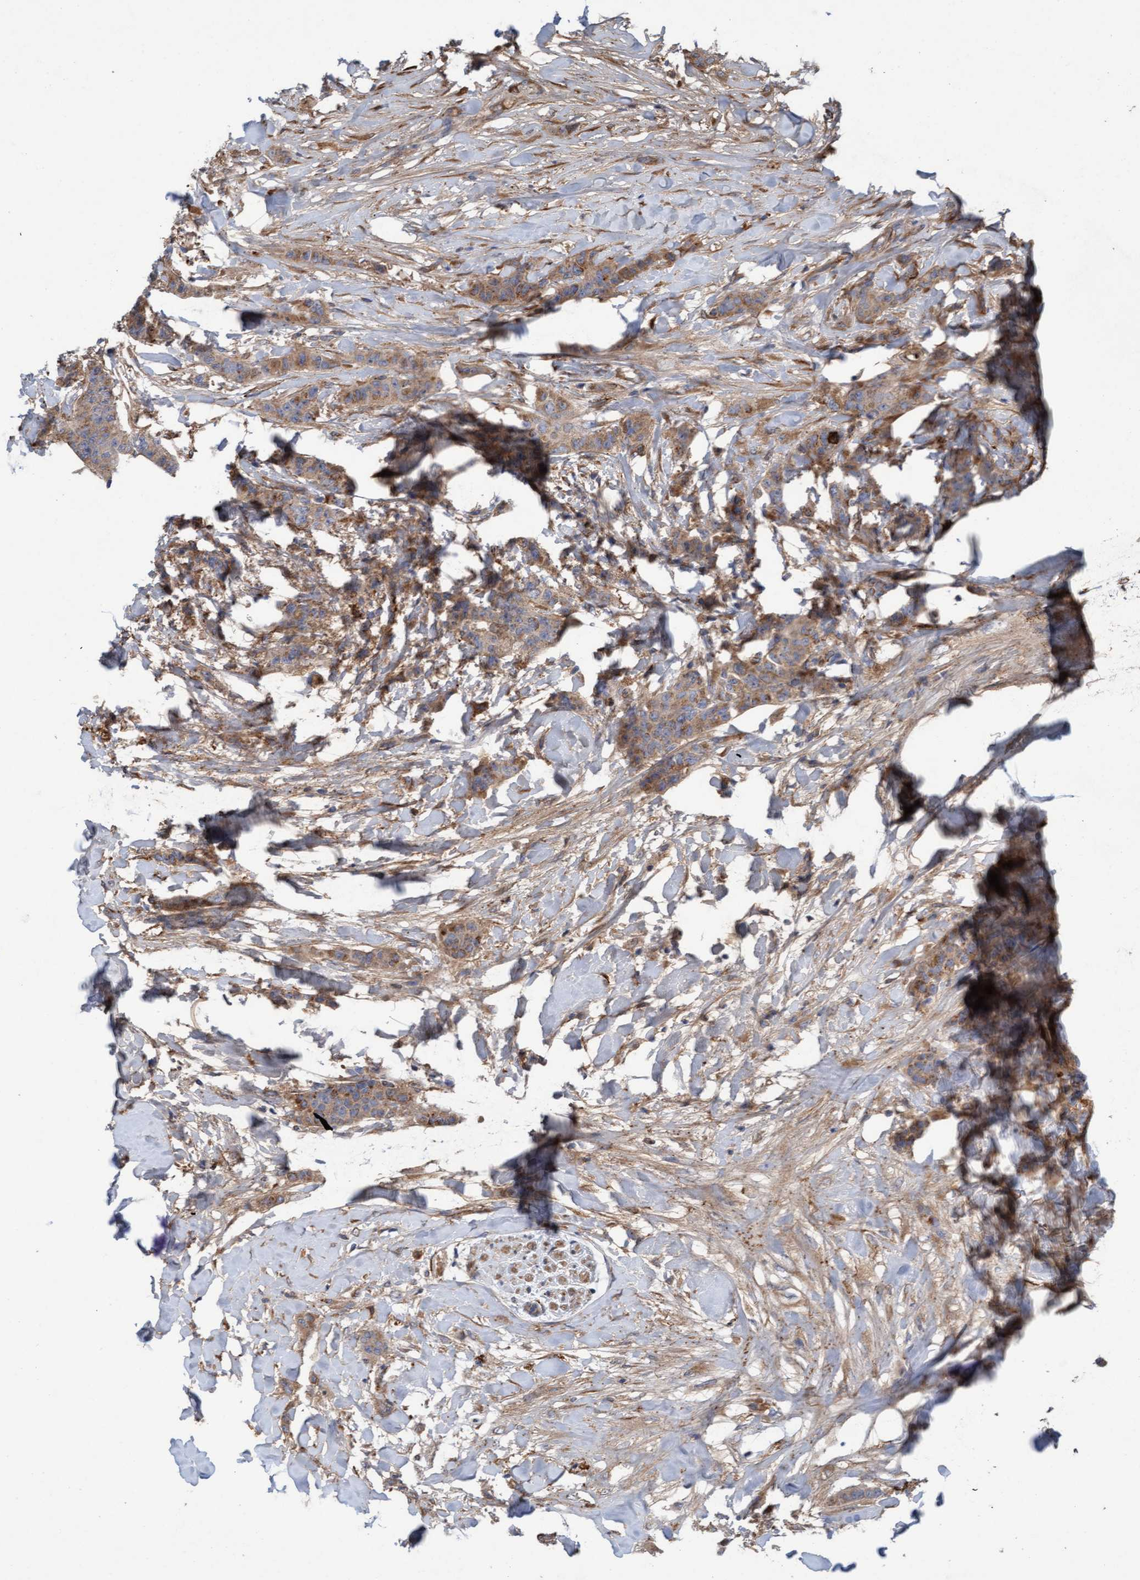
{"staining": {"intensity": "moderate", "quantity": ">75%", "location": "cytoplasmic/membranous"}, "tissue": "breast cancer", "cell_type": "Tumor cells", "image_type": "cancer", "snomed": [{"axis": "morphology", "description": "Normal tissue, NOS"}, {"axis": "morphology", "description": "Duct carcinoma"}, {"axis": "topography", "description": "Breast"}], "caption": "This is an image of immunohistochemistry staining of breast infiltrating ductal carcinoma, which shows moderate expression in the cytoplasmic/membranous of tumor cells.", "gene": "DDHD2", "patient": {"sex": "female", "age": 40}}